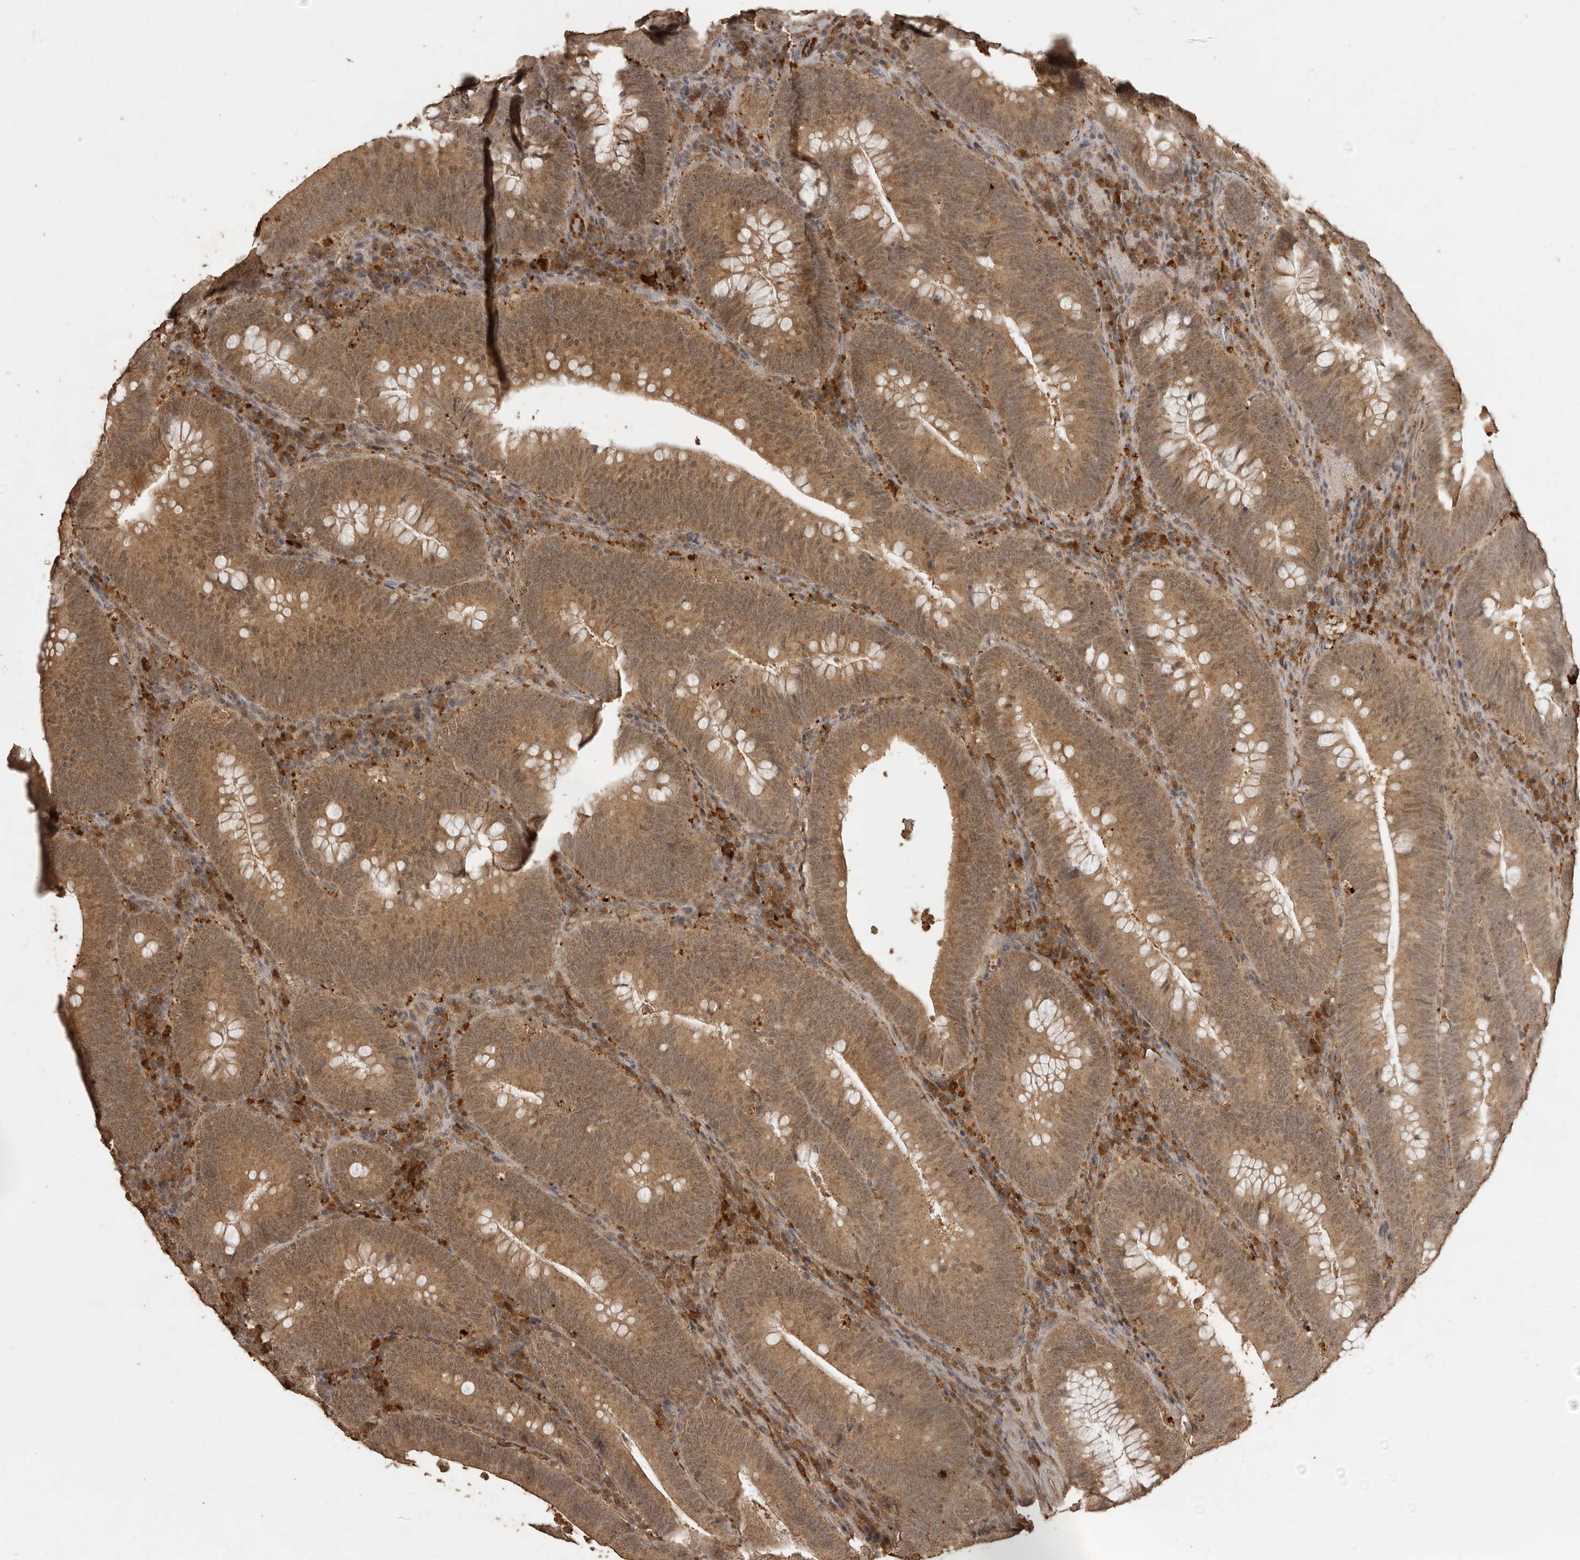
{"staining": {"intensity": "moderate", "quantity": ">75%", "location": "cytoplasmic/membranous"}, "tissue": "colorectal cancer", "cell_type": "Tumor cells", "image_type": "cancer", "snomed": [{"axis": "morphology", "description": "Normal tissue, NOS"}, {"axis": "topography", "description": "Colon"}], "caption": "Immunohistochemical staining of colorectal cancer shows medium levels of moderate cytoplasmic/membranous expression in approximately >75% of tumor cells.", "gene": "CTF1", "patient": {"sex": "female", "age": 82}}